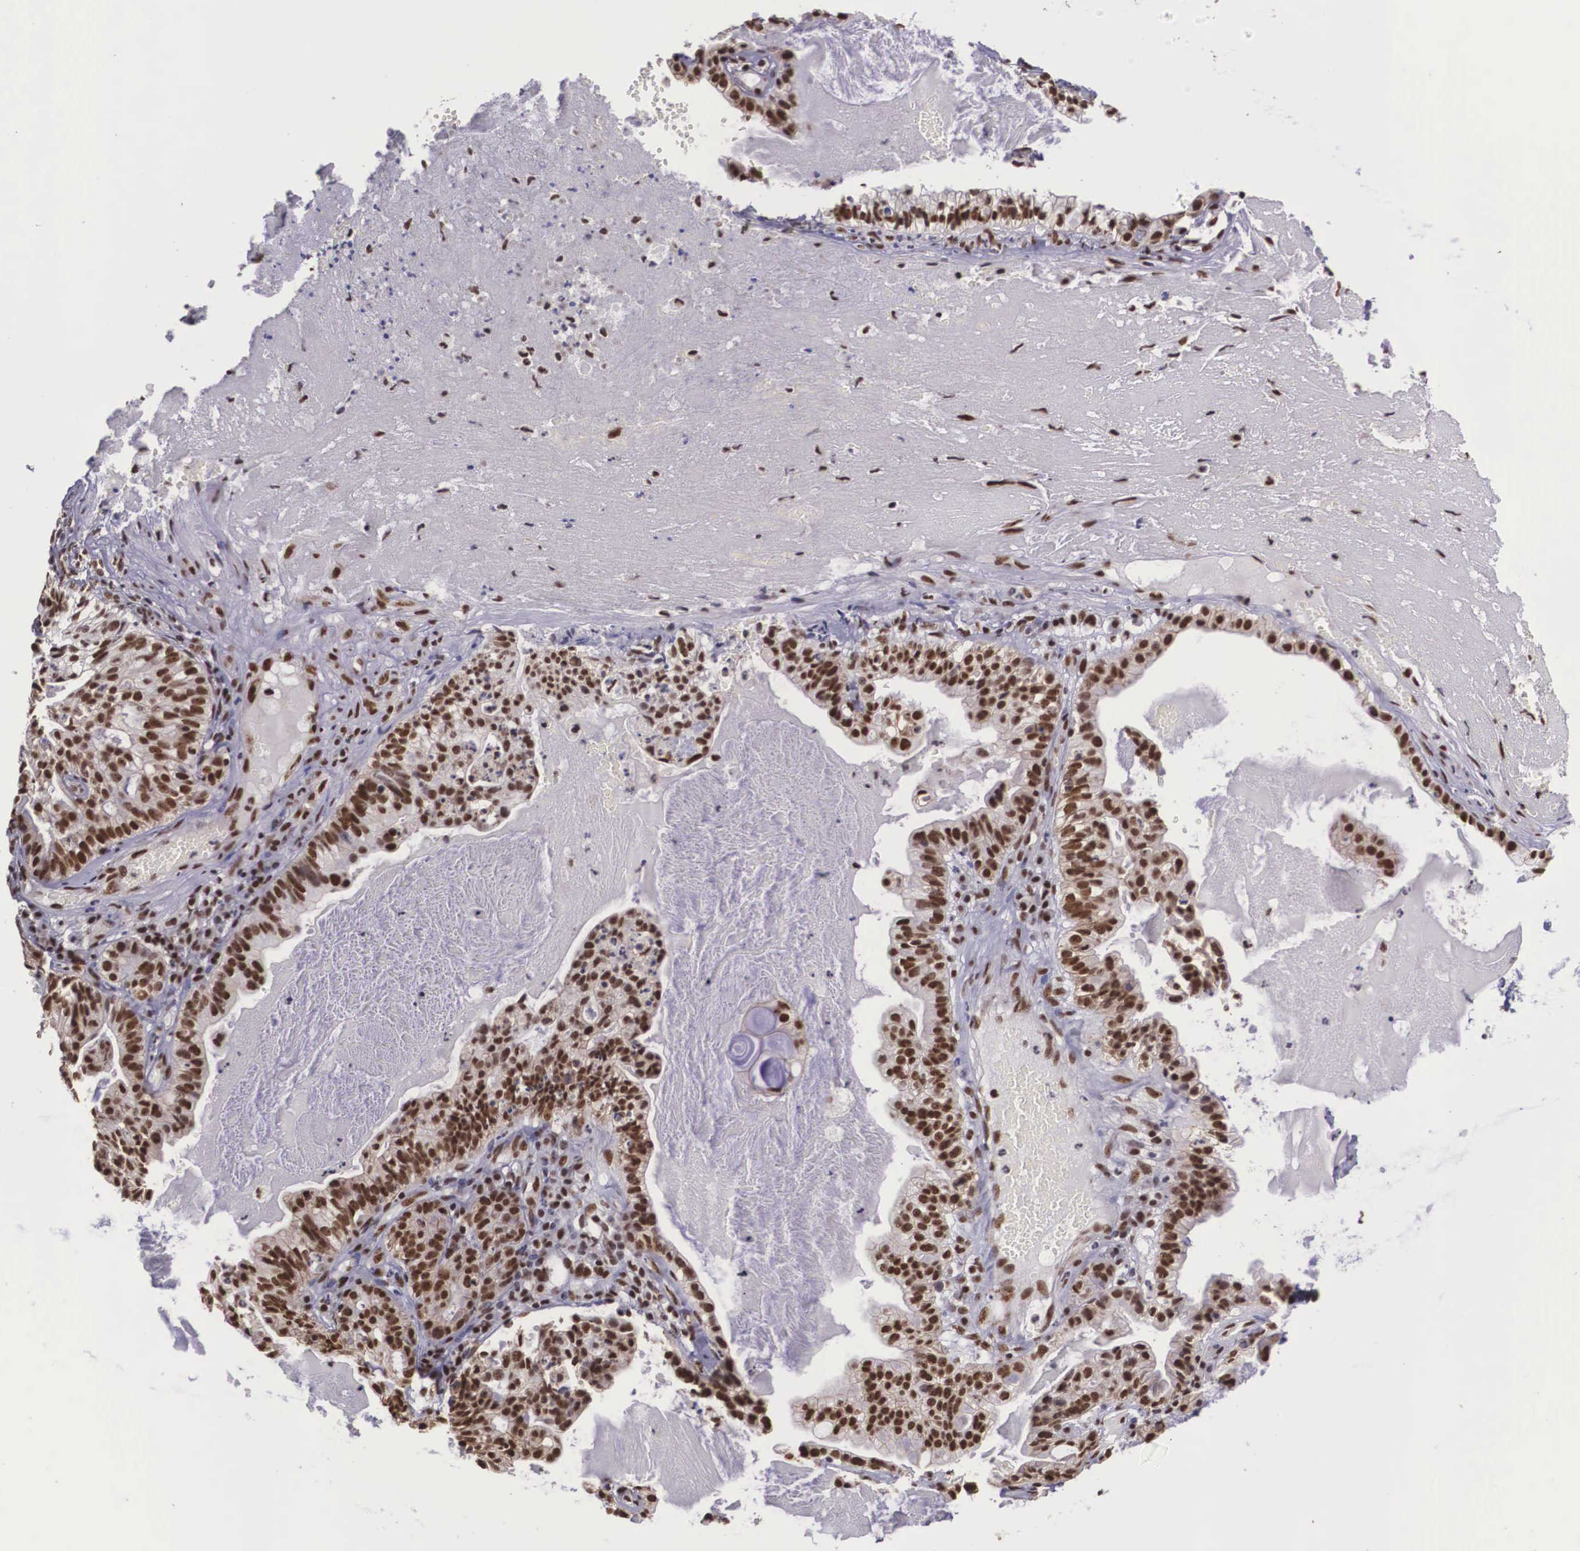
{"staining": {"intensity": "strong", "quantity": ">75%", "location": "nuclear"}, "tissue": "cervical cancer", "cell_type": "Tumor cells", "image_type": "cancer", "snomed": [{"axis": "morphology", "description": "Adenocarcinoma, NOS"}, {"axis": "topography", "description": "Cervix"}], "caption": "The histopathology image displays a brown stain indicating the presence of a protein in the nuclear of tumor cells in cervical cancer.", "gene": "POLR2F", "patient": {"sex": "female", "age": 41}}